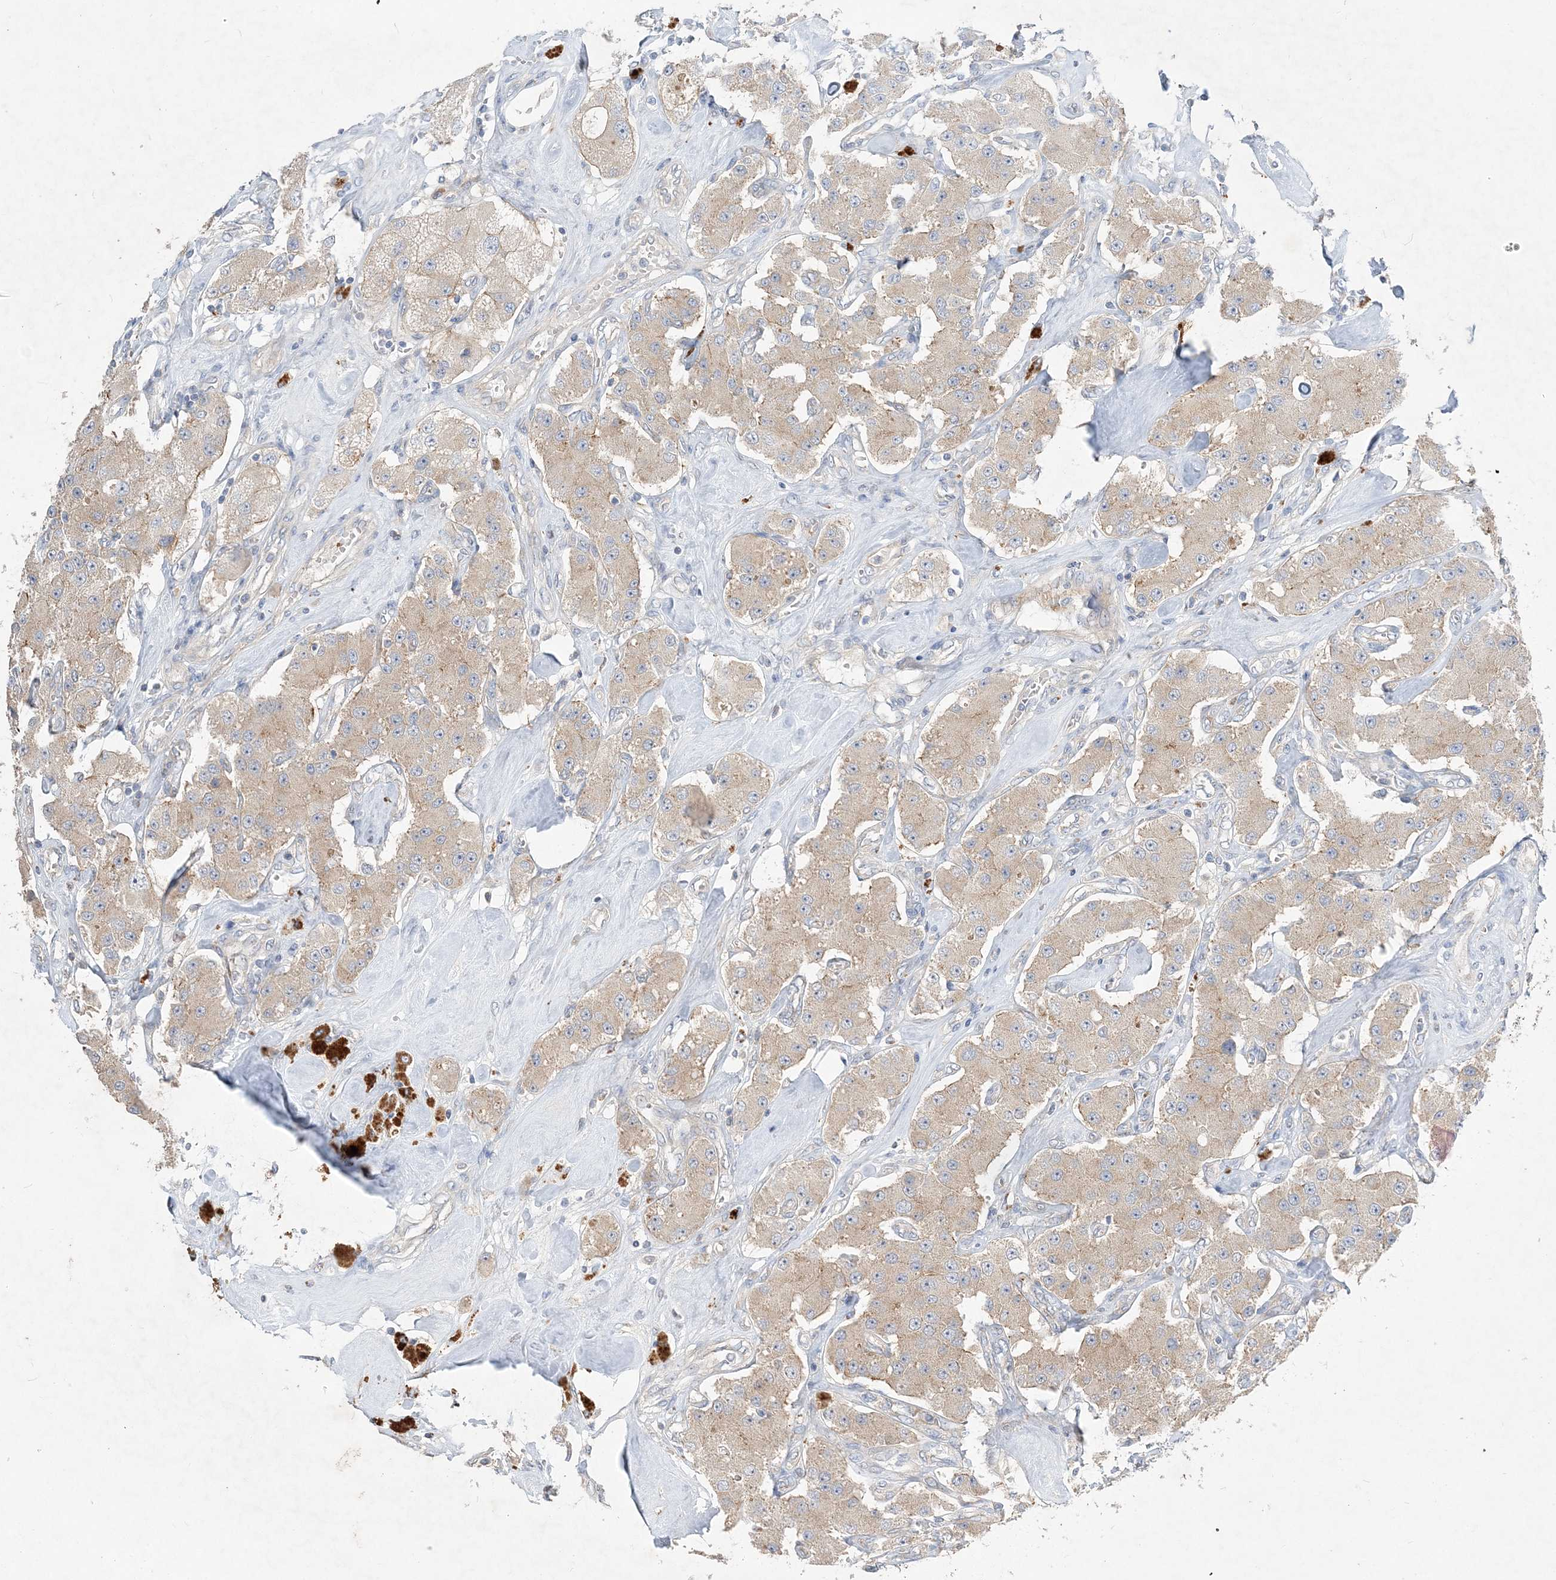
{"staining": {"intensity": "weak", "quantity": "25%-75%", "location": "cytoplasmic/membranous"}, "tissue": "carcinoid", "cell_type": "Tumor cells", "image_type": "cancer", "snomed": [{"axis": "morphology", "description": "Carcinoid, malignant, NOS"}, {"axis": "topography", "description": "Pancreas"}], "caption": "This is an image of immunohistochemistry (IHC) staining of carcinoid, which shows weak positivity in the cytoplasmic/membranous of tumor cells.", "gene": "ADCK2", "patient": {"sex": "male", "age": 41}}